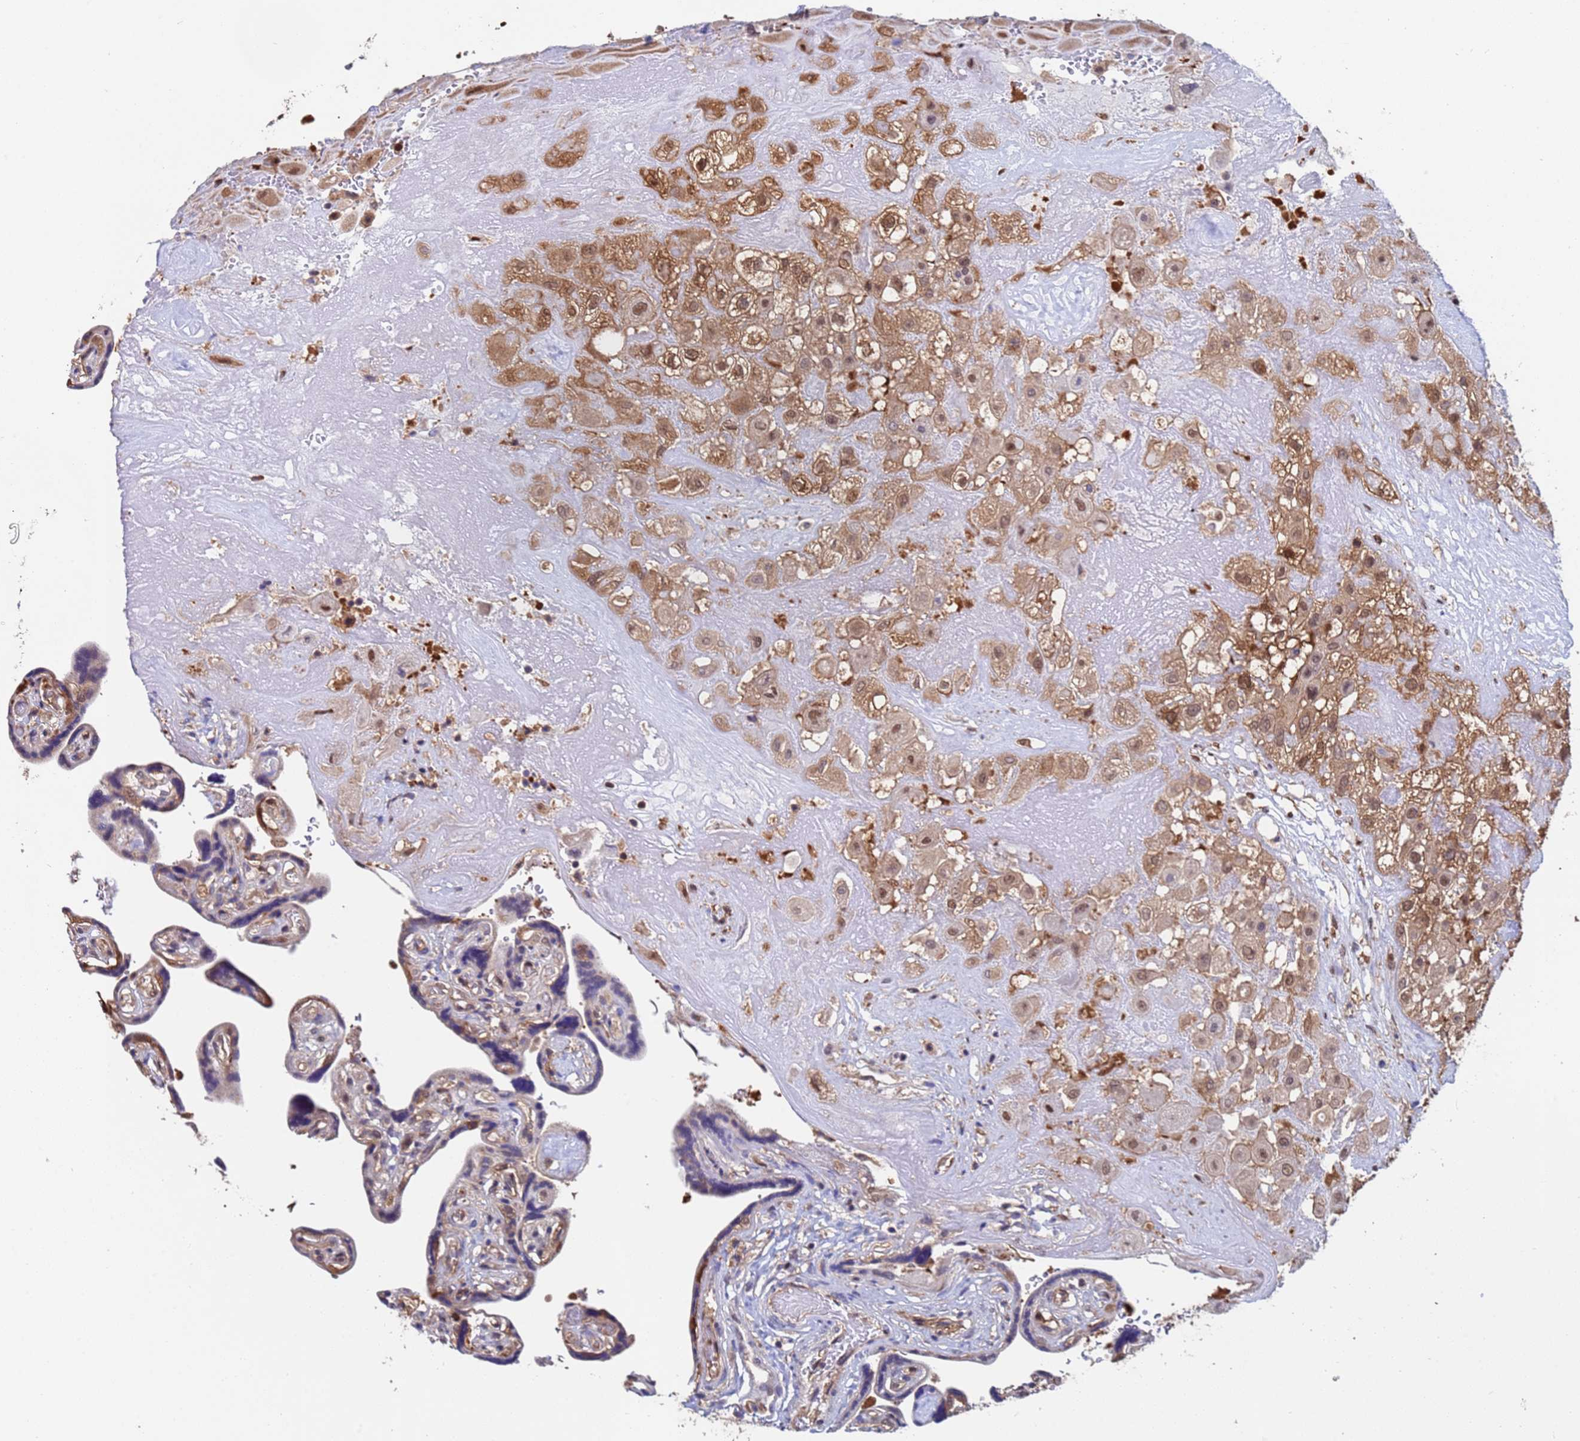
{"staining": {"intensity": "moderate", "quantity": ">75%", "location": "cytoplasmic/membranous,nuclear"}, "tissue": "placenta", "cell_type": "Decidual cells", "image_type": "normal", "snomed": [{"axis": "morphology", "description": "Normal tissue, NOS"}, {"axis": "topography", "description": "Placenta"}], "caption": "A brown stain shows moderate cytoplasmic/membranous,nuclear expression of a protein in decidual cells of normal human placenta. The staining was performed using DAB to visualize the protein expression in brown, while the nuclei were stained in blue with hematoxylin (Magnification: 20x).", "gene": "FAM25A", "patient": {"sex": "female", "age": 32}}